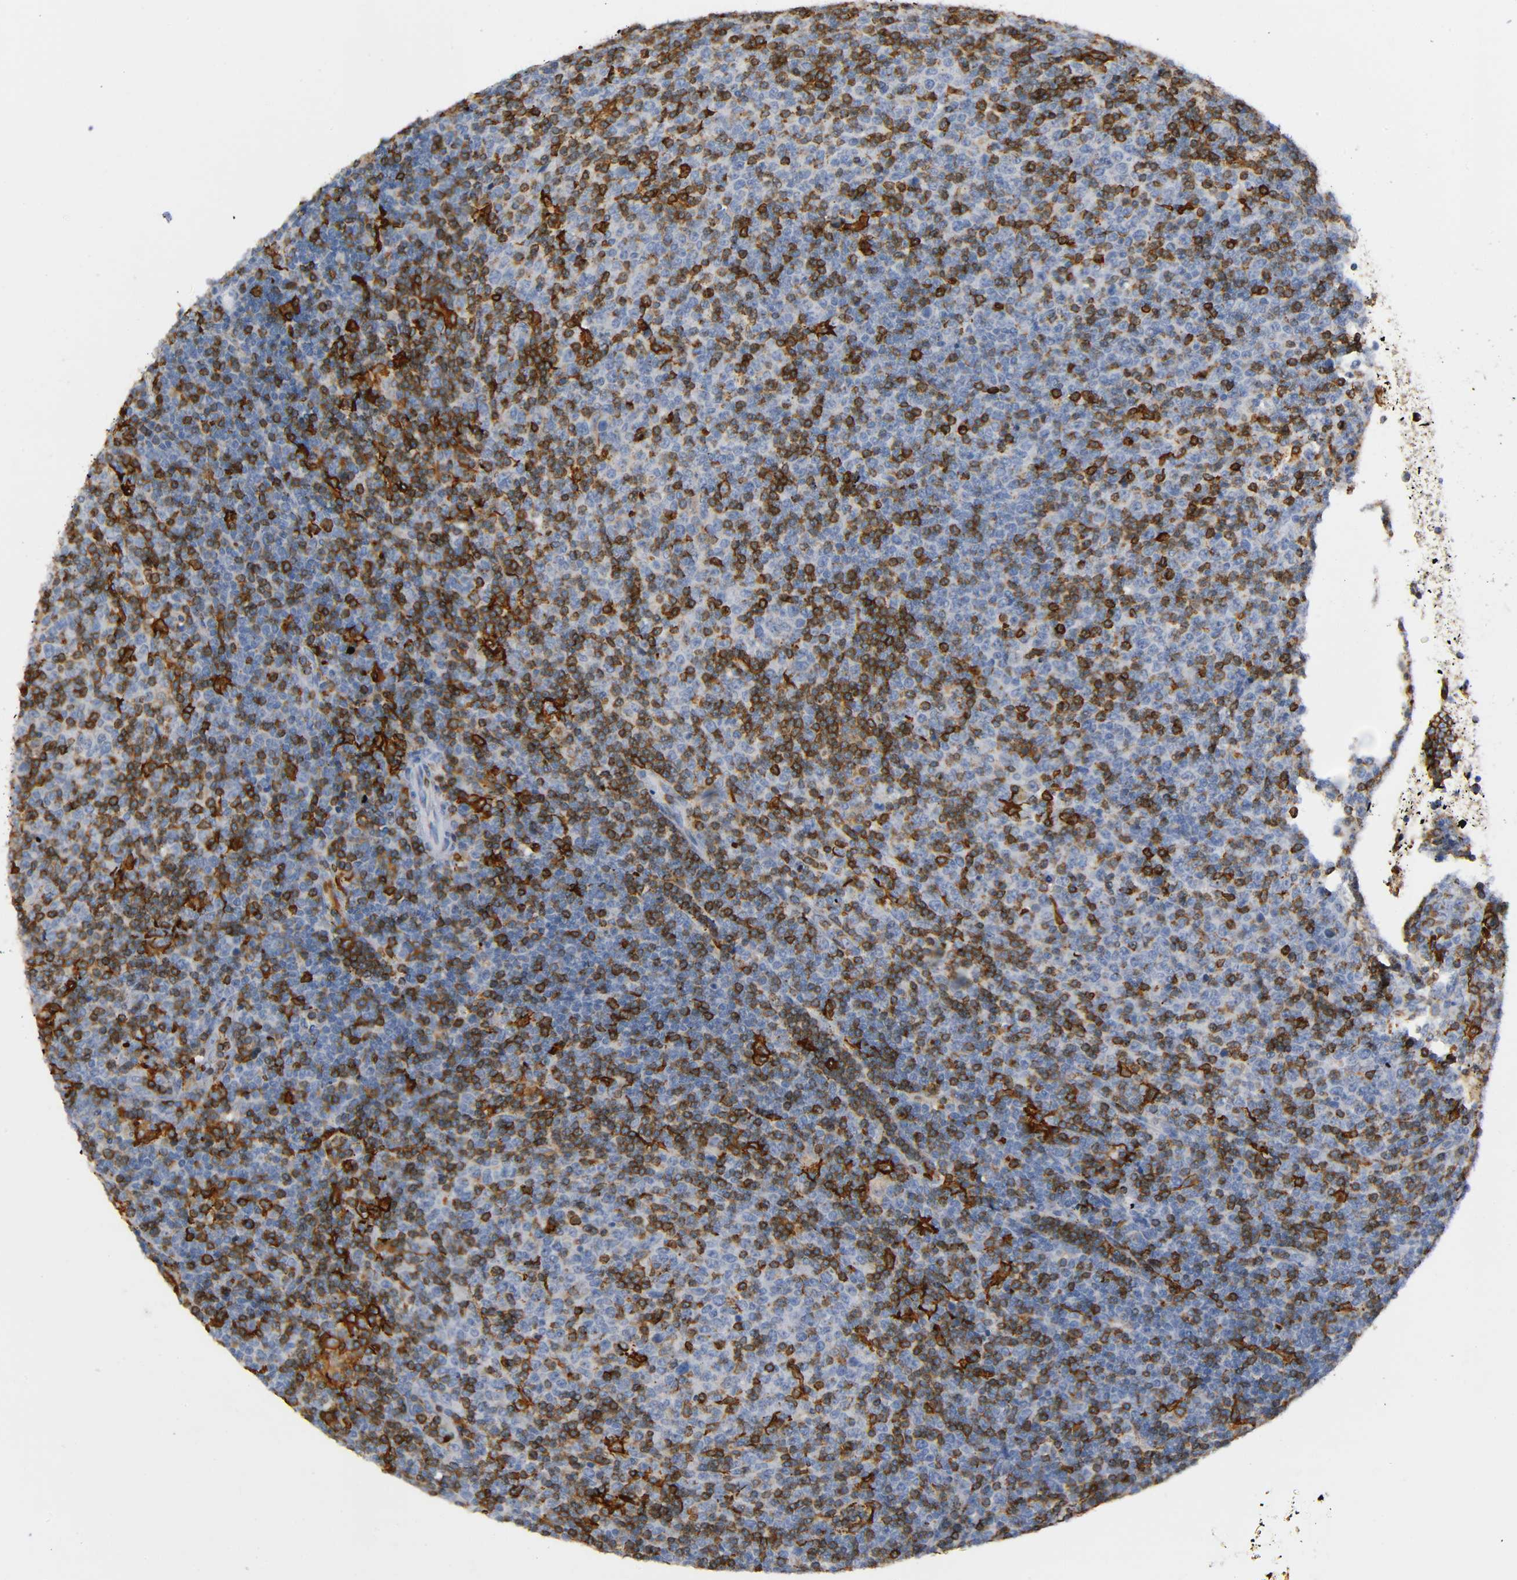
{"staining": {"intensity": "strong", "quantity": ">75%", "location": "cytoplasmic/membranous"}, "tissue": "lymphoma", "cell_type": "Tumor cells", "image_type": "cancer", "snomed": [{"axis": "morphology", "description": "Malignant lymphoma, non-Hodgkin's type, Low grade"}, {"axis": "topography", "description": "Lymph node"}], "caption": "Tumor cells display strong cytoplasmic/membranous positivity in approximately >75% of cells in malignant lymphoma, non-Hodgkin's type (low-grade).", "gene": "CAPN10", "patient": {"sex": "male", "age": 70}}